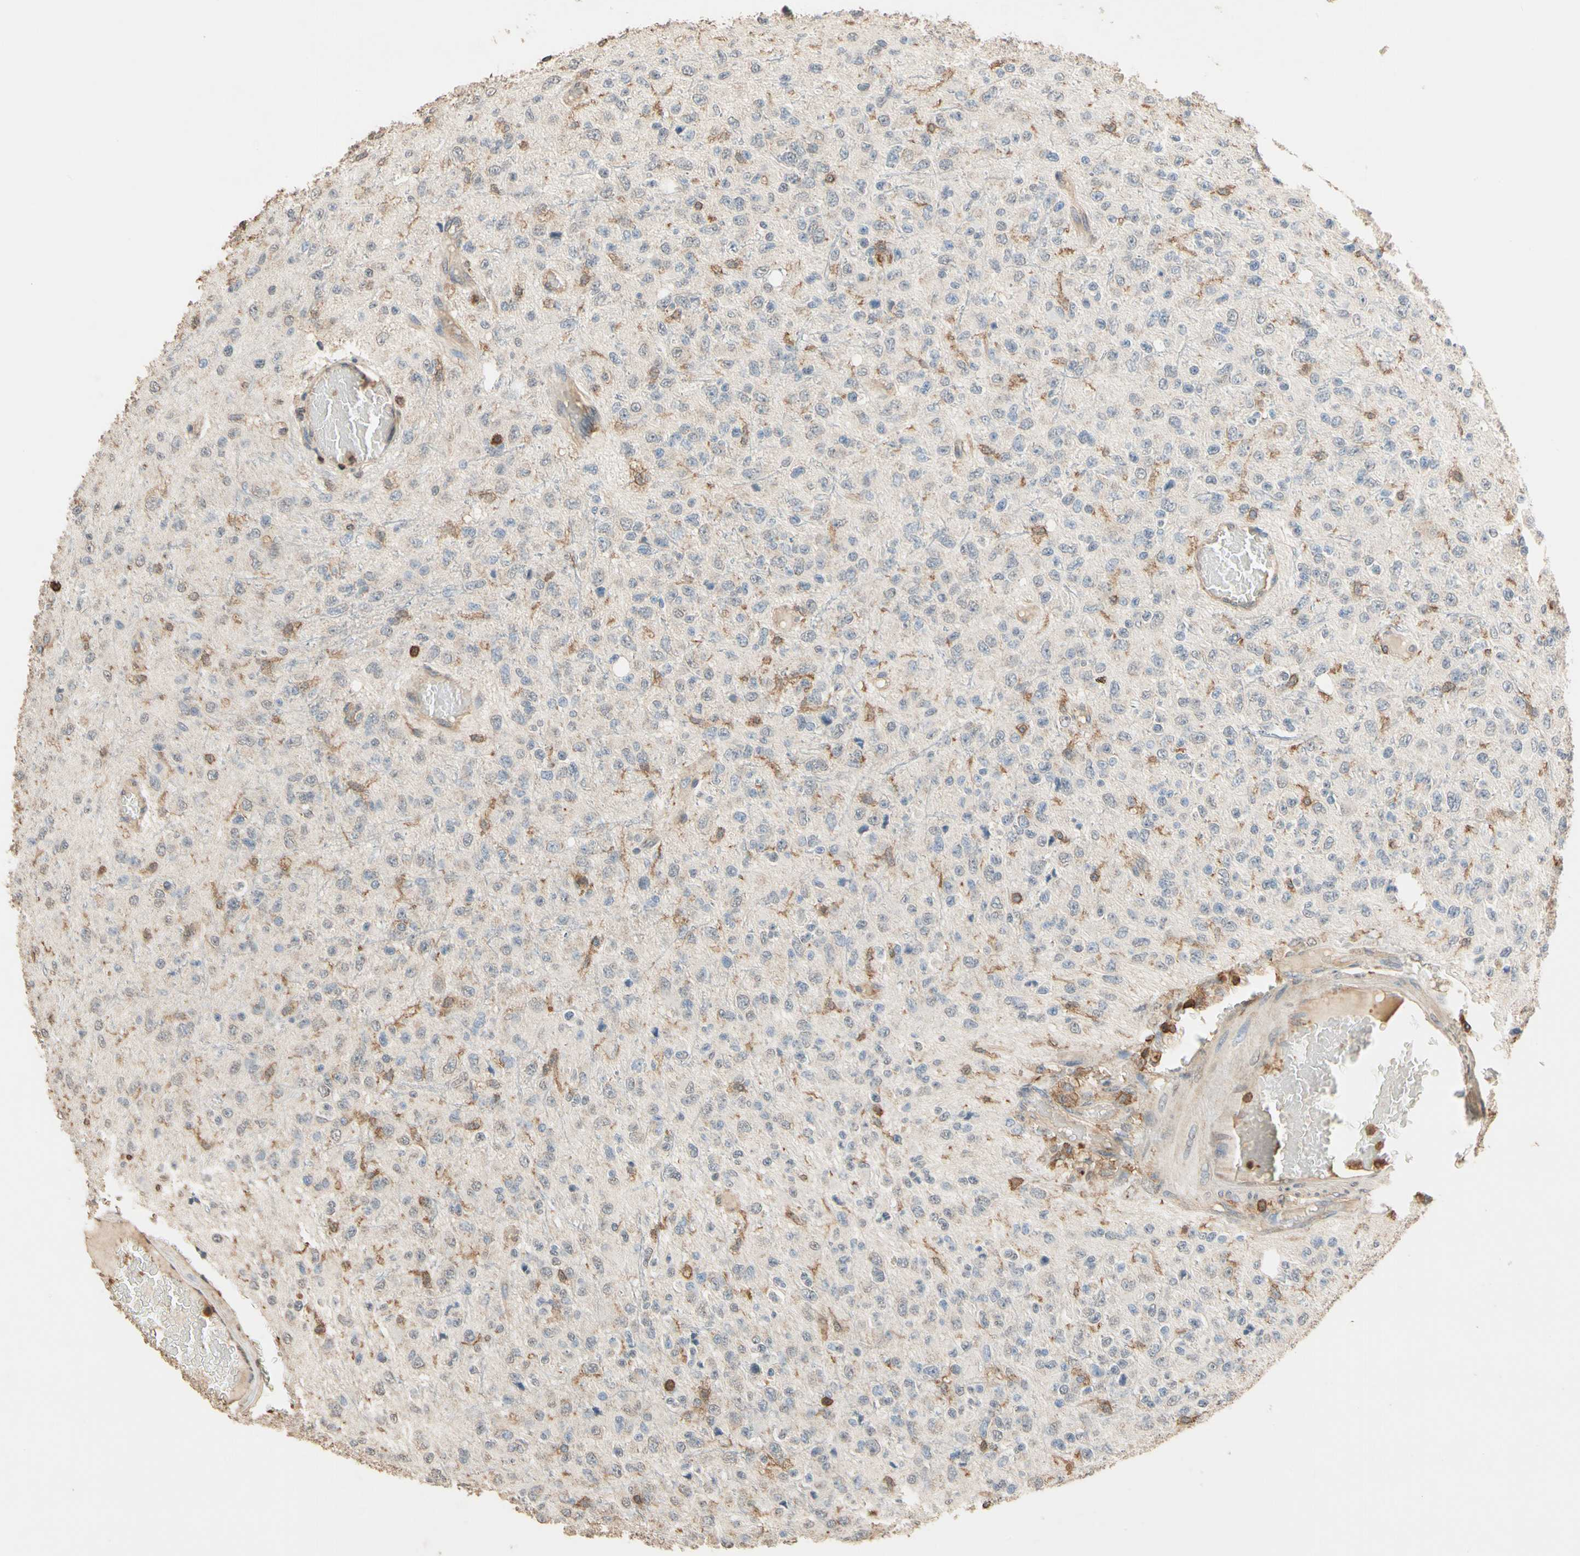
{"staining": {"intensity": "moderate", "quantity": "<25%", "location": "cytoplasmic/membranous"}, "tissue": "glioma", "cell_type": "Tumor cells", "image_type": "cancer", "snomed": [{"axis": "morphology", "description": "Glioma, malignant, High grade"}, {"axis": "topography", "description": "pancreas cauda"}], "caption": "Immunohistochemical staining of human malignant glioma (high-grade) shows low levels of moderate cytoplasmic/membranous protein staining in approximately <25% of tumor cells. Using DAB (3,3'-diaminobenzidine) (brown) and hematoxylin (blue) stains, captured at high magnification using brightfield microscopy.", "gene": "MAP3K10", "patient": {"sex": "male", "age": 60}}